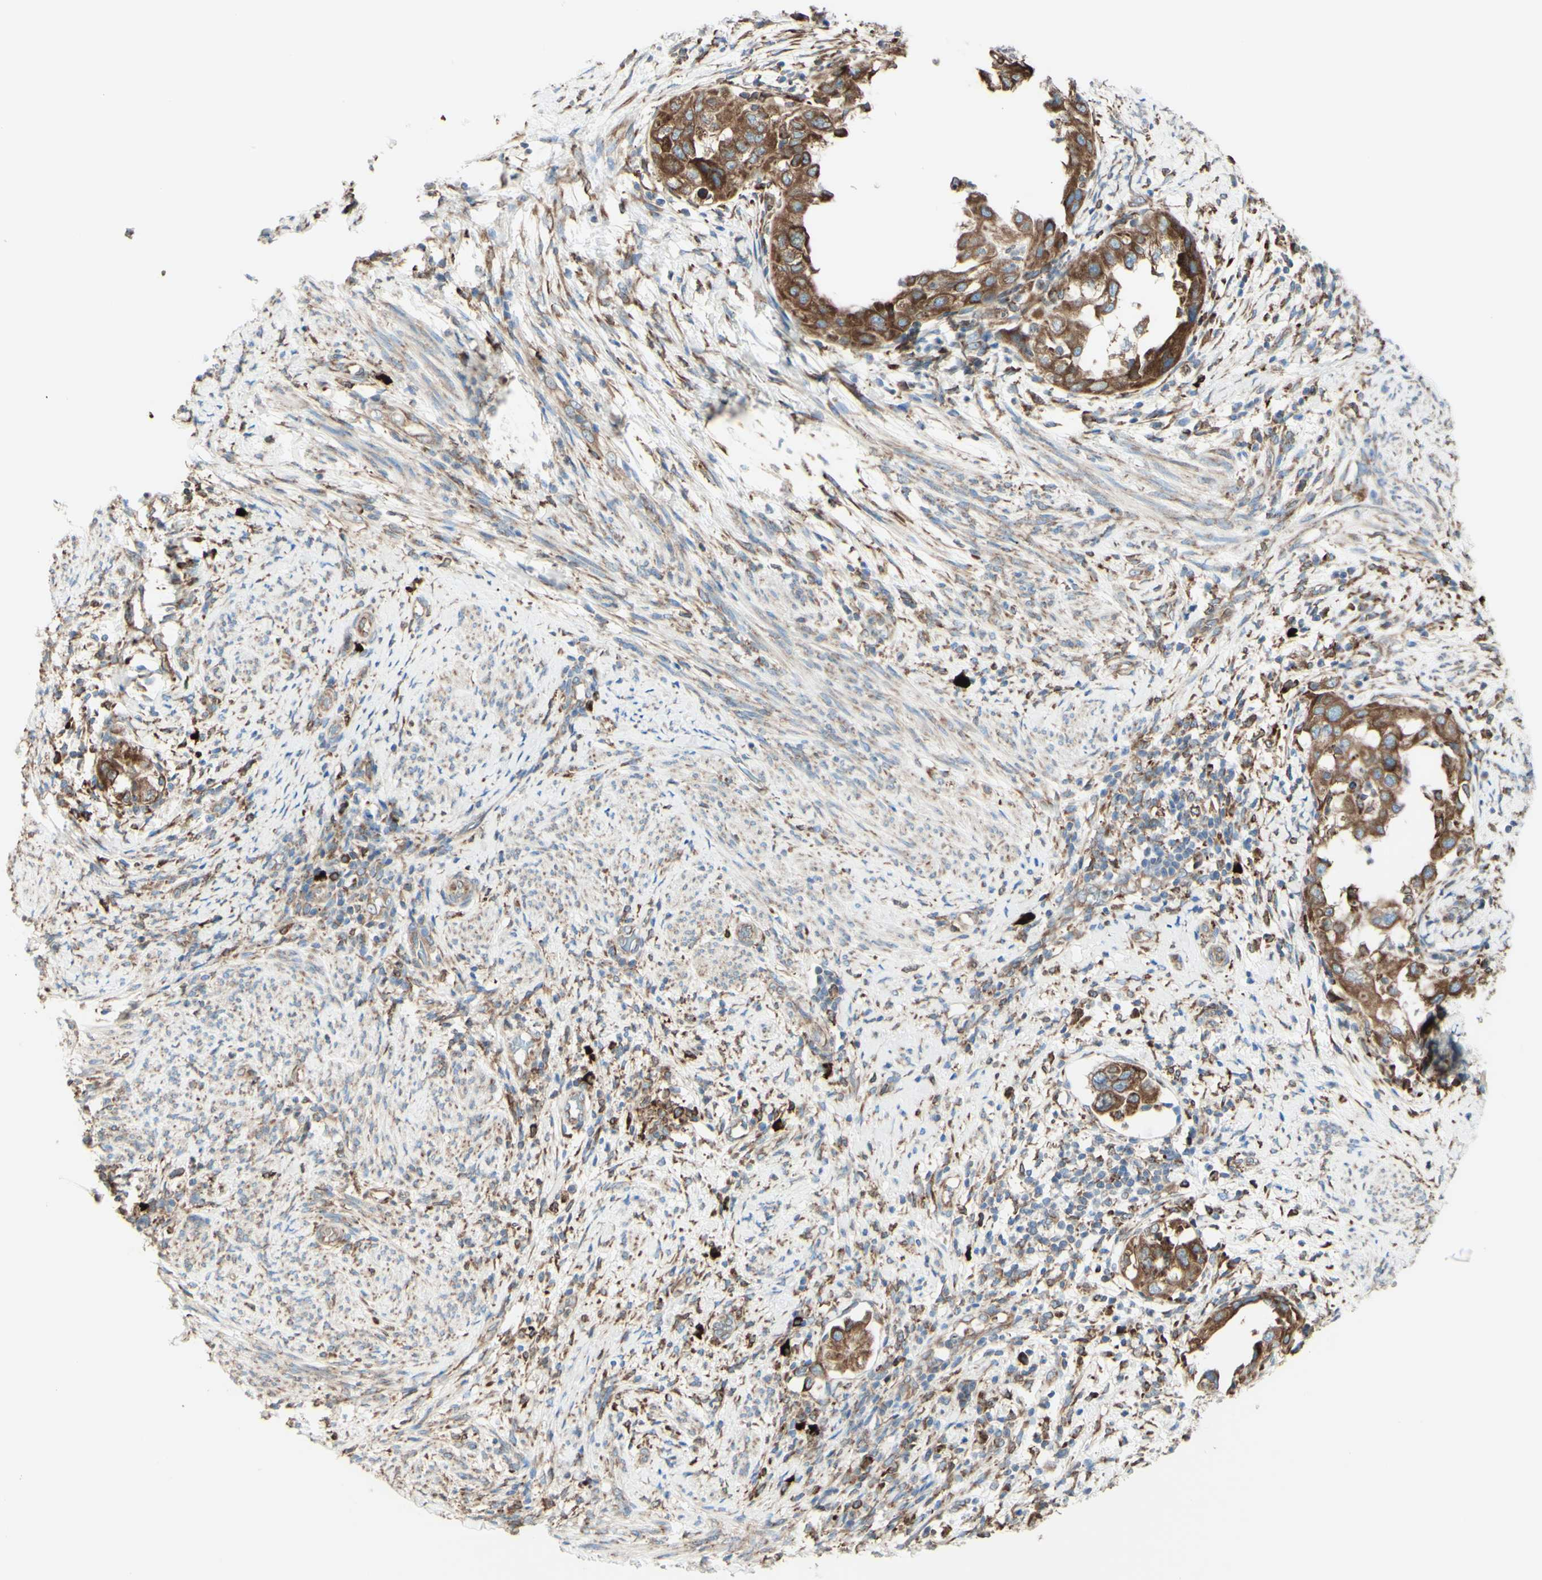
{"staining": {"intensity": "moderate", "quantity": ">75%", "location": "cytoplasmic/membranous"}, "tissue": "endometrial cancer", "cell_type": "Tumor cells", "image_type": "cancer", "snomed": [{"axis": "morphology", "description": "Adenocarcinoma, NOS"}, {"axis": "topography", "description": "Endometrium"}], "caption": "IHC staining of endometrial adenocarcinoma, which exhibits medium levels of moderate cytoplasmic/membranous staining in about >75% of tumor cells indicating moderate cytoplasmic/membranous protein positivity. The staining was performed using DAB (3,3'-diaminobenzidine) (brown) for protein detection and nuclei were counterstained in hematoxylin (blue).", "gene": "DNAJB11", "patient": {"sex": "female", "age": 85}}